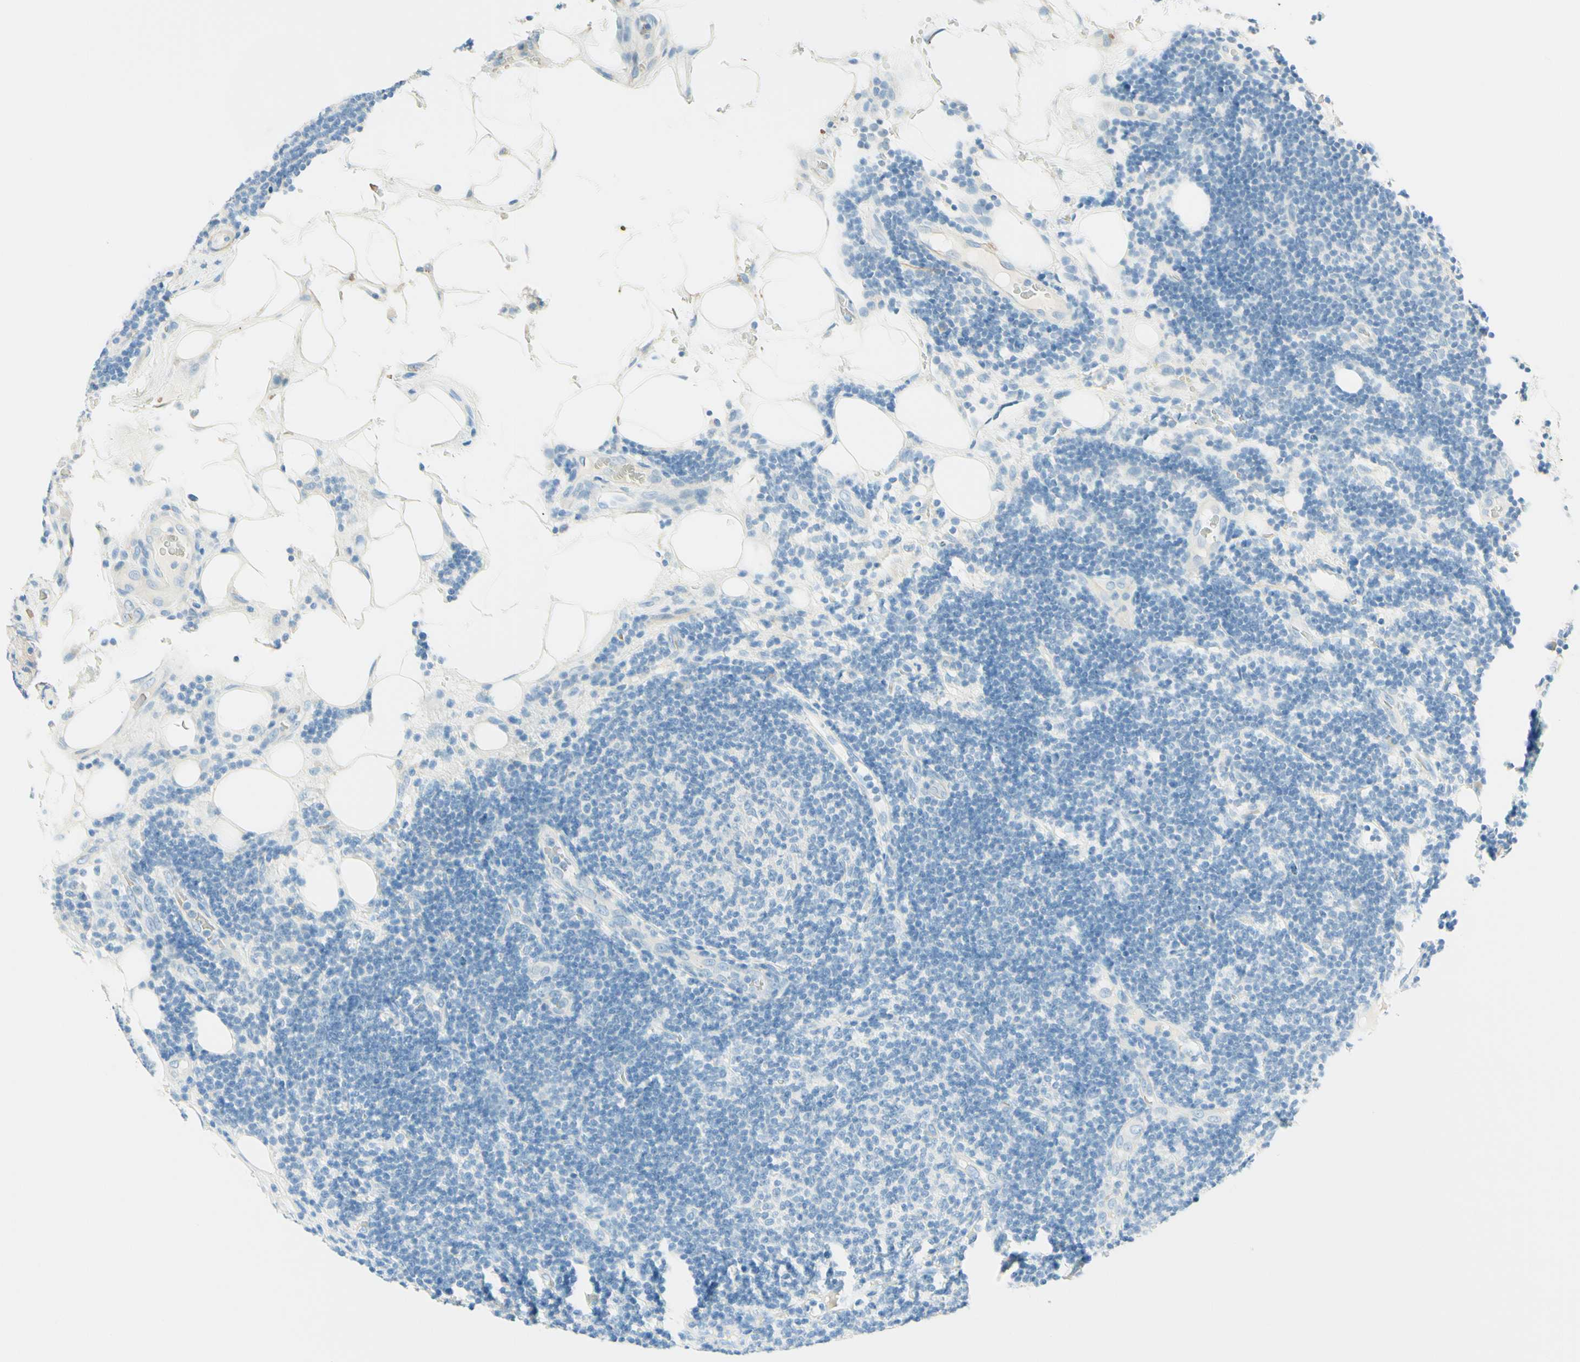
{"staining": {"intensity": "negative", "quantity": "none", "location": "none"}, "tissue": "lymphoma", "cell_type": "Tumor cells", "image_type": "cancer", "snomed": [{"axis": "morphology", "description": "Malignant lymphoma, non-Hodgkin's type, Low grade"}, {"axis": "topography", "description": "Lymph node"}], "caption": "Photomicrograph shows no significant protein positivity in tumor cells of lymphoma.", "gene": "NCBP2L", "patient": {"sex": "male", "age": 83}}